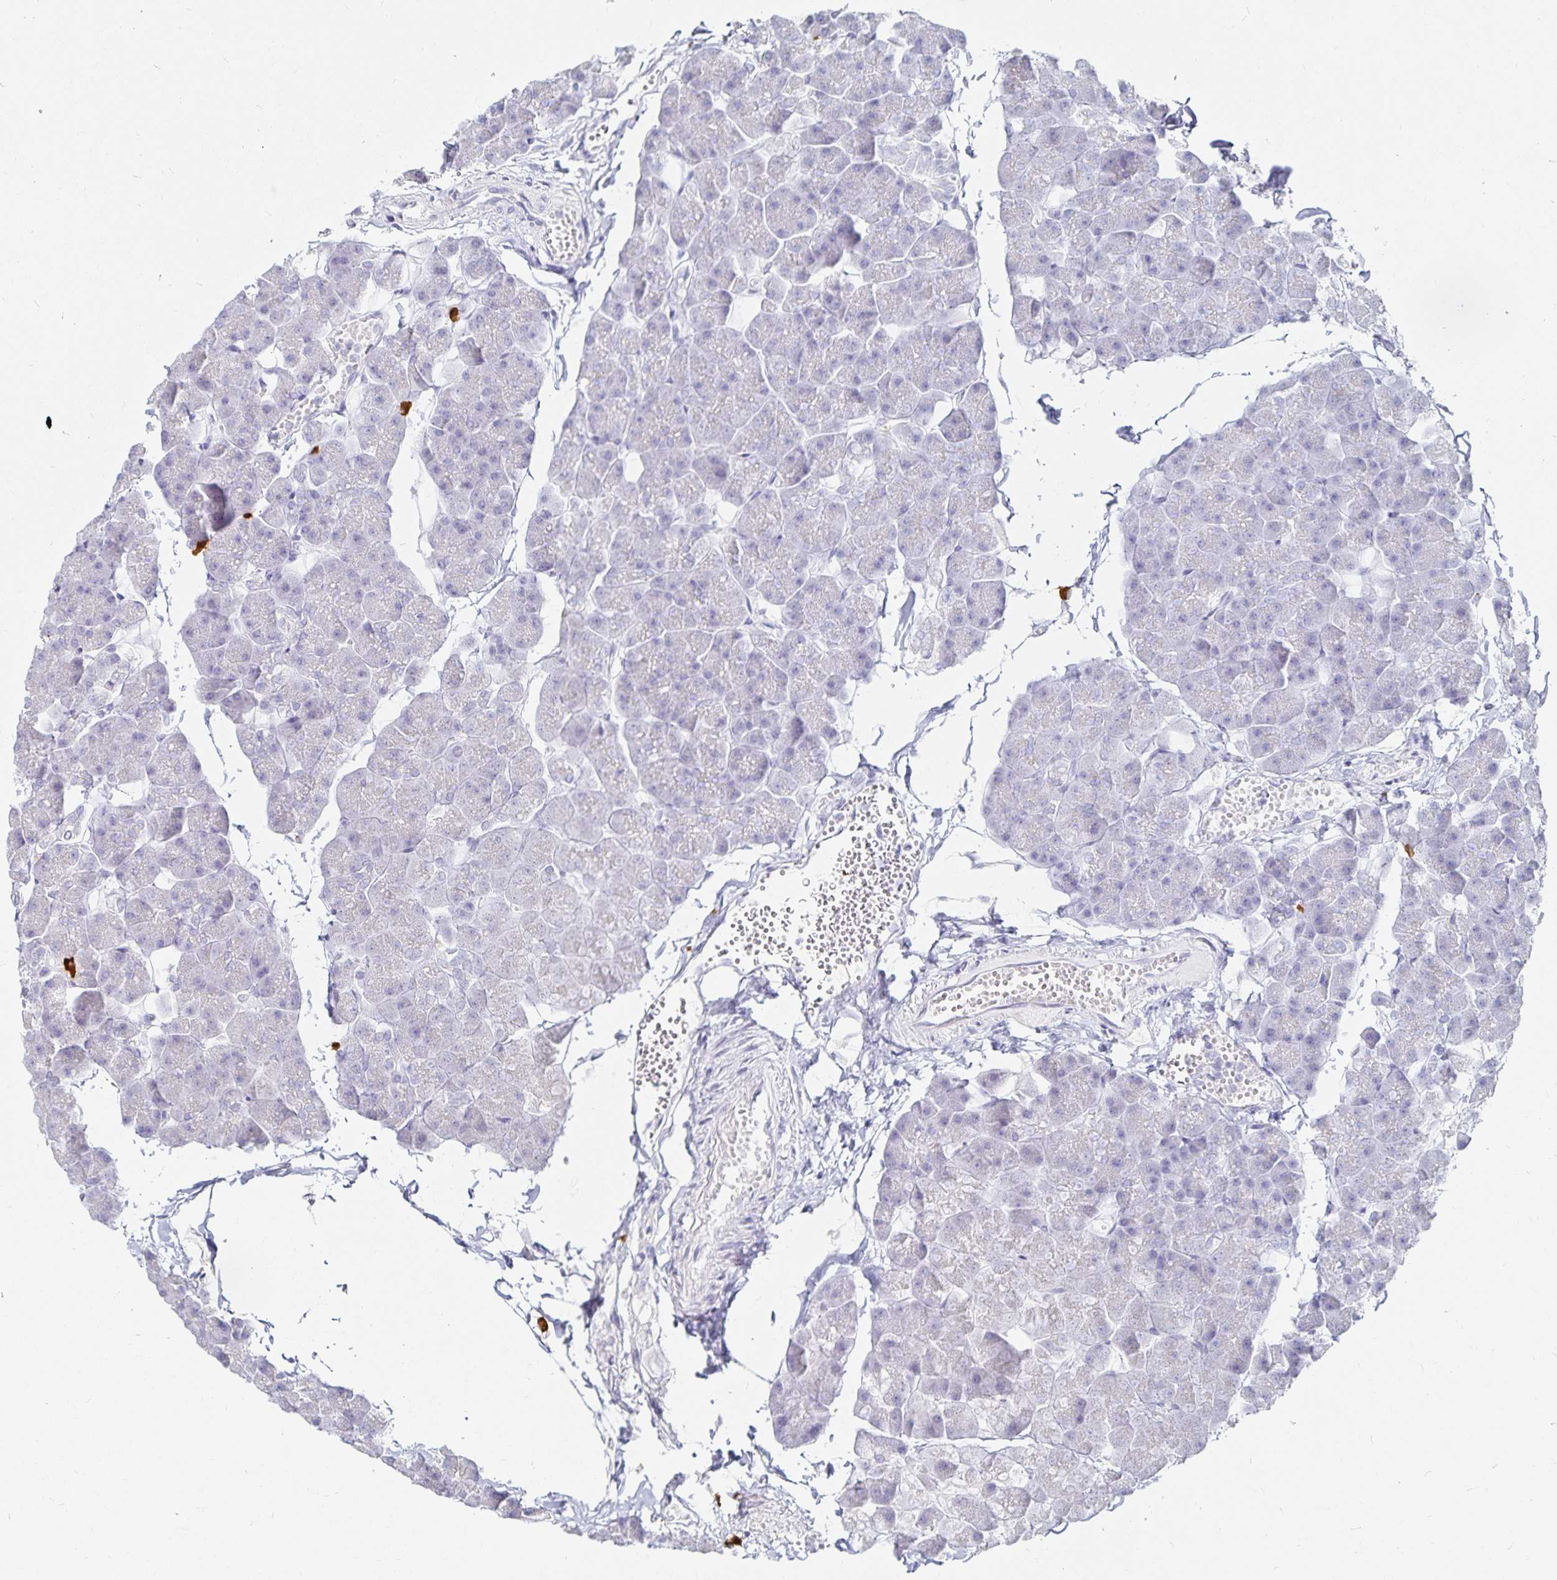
{"staining": {"intensity": "negative", "quantity": "none", "location": "none"}, "tissue": "pancreas", "cell_type": "Exocrine glandular cells", "image_type": "normal", "snomed": [{"axis": "morphology", "description": "Normal tissue, NOS"}, {"axis": "topography", "description": "Pancreas"}], "caption": "Immunohistochemistry histopathology image of normal pancreas stained for a protein (brown), which reveals no positivity in exocrine glandular cells.", "gene": "TNIP1", "patient": {"sex": "male", "age": 35}}